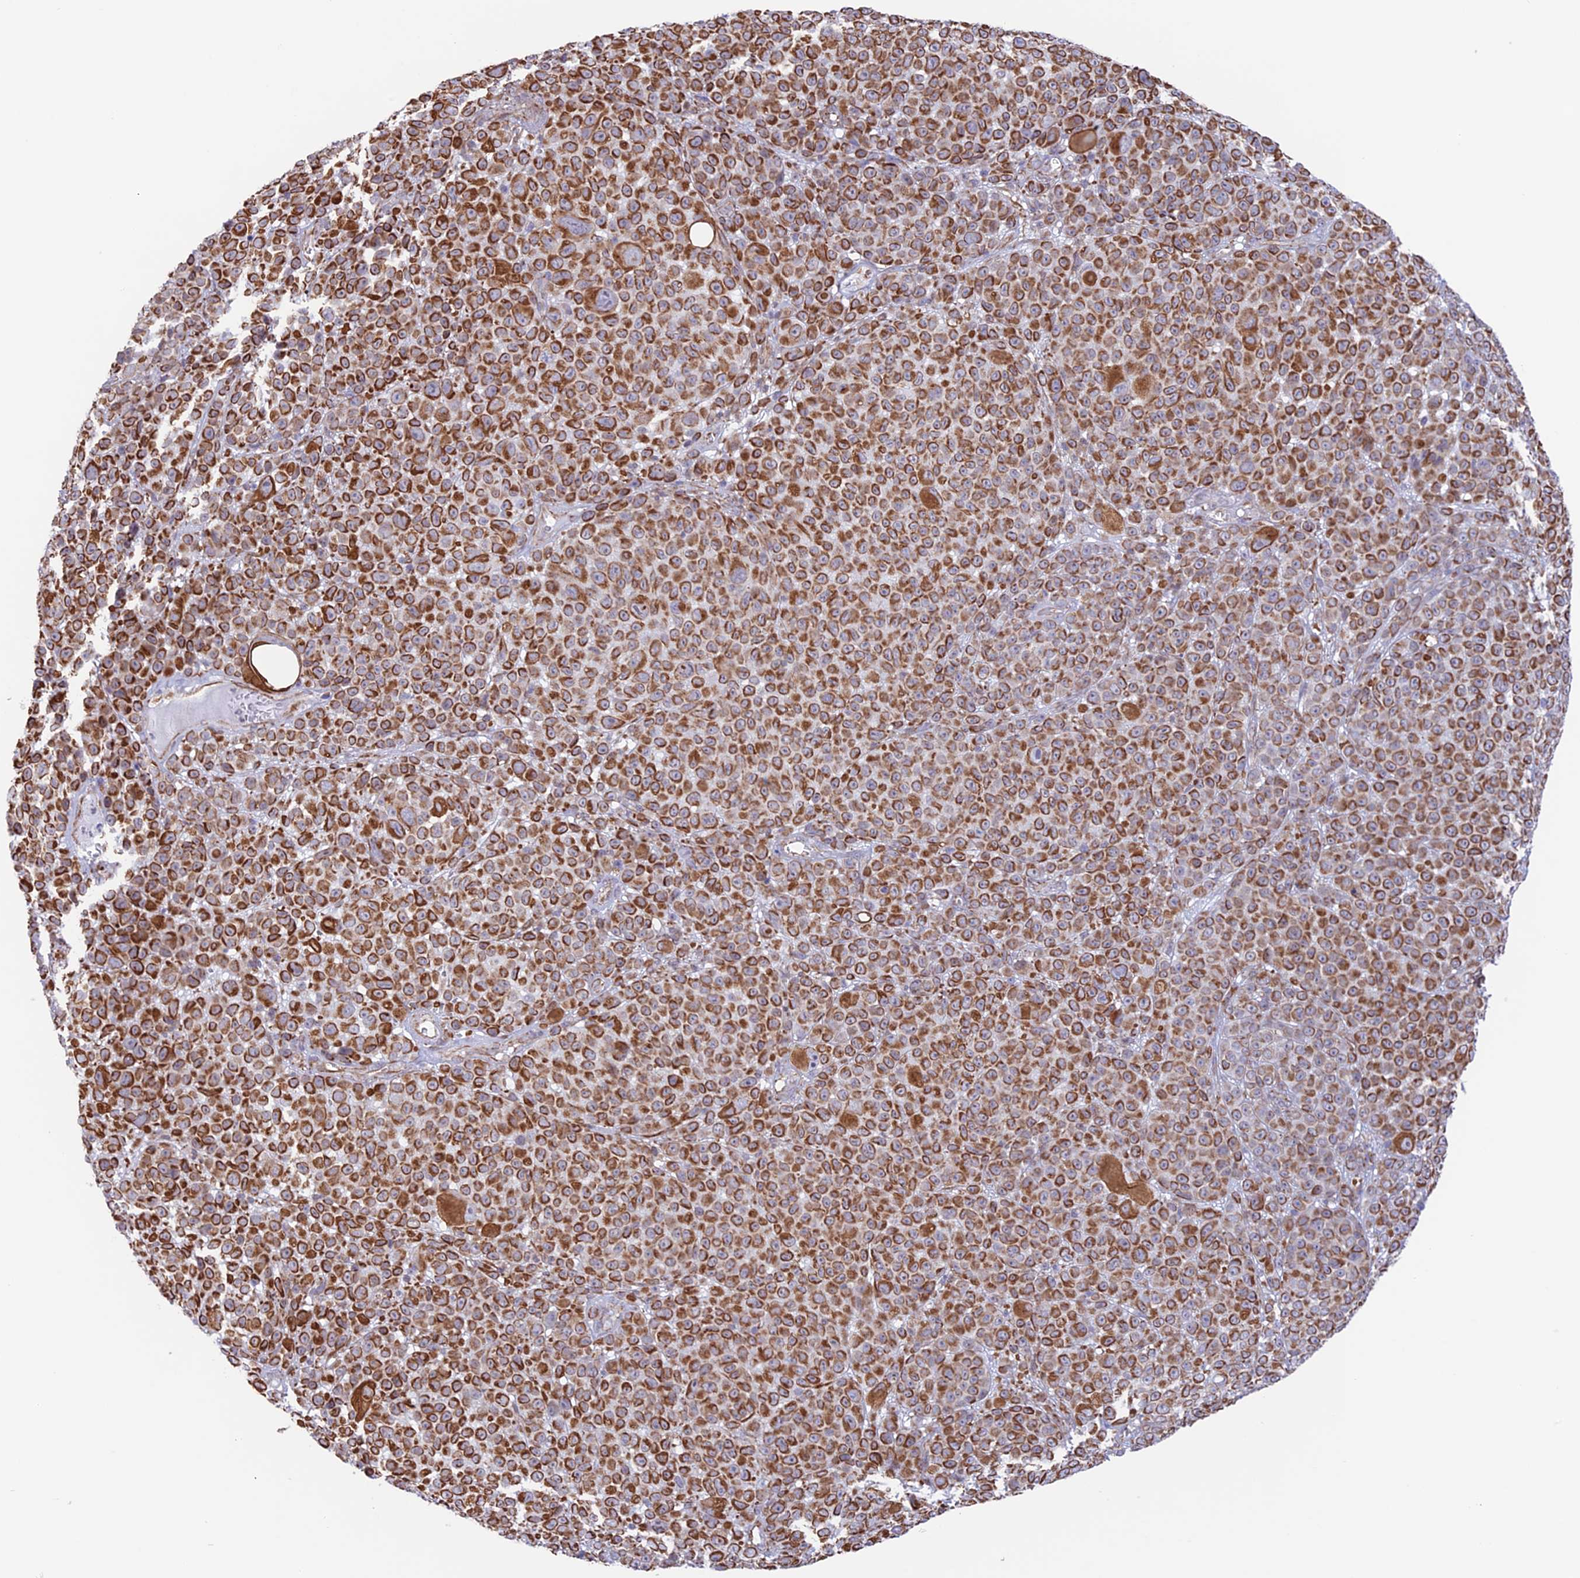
{"staining": {"intensity": "strong", "quantity": ">75%", "location": "cytoplasmic/membranous"}, "tissue": "melanoma", "cell_type": "Tumor cells", "image_type": "cancer", "snomed": [{"axis": "morphology", "description": "Malignant melanoma, NOS"}, {"axis": "topography", "description": "Skin"}], "caption": "A micrograph of human malignant melanoma stained for a protein demonstrates strong cytoplasmic/membranous brown staining in tumor cells.", "gene": "ZNF652", "patient": {"sex": "female", "age": 94}}